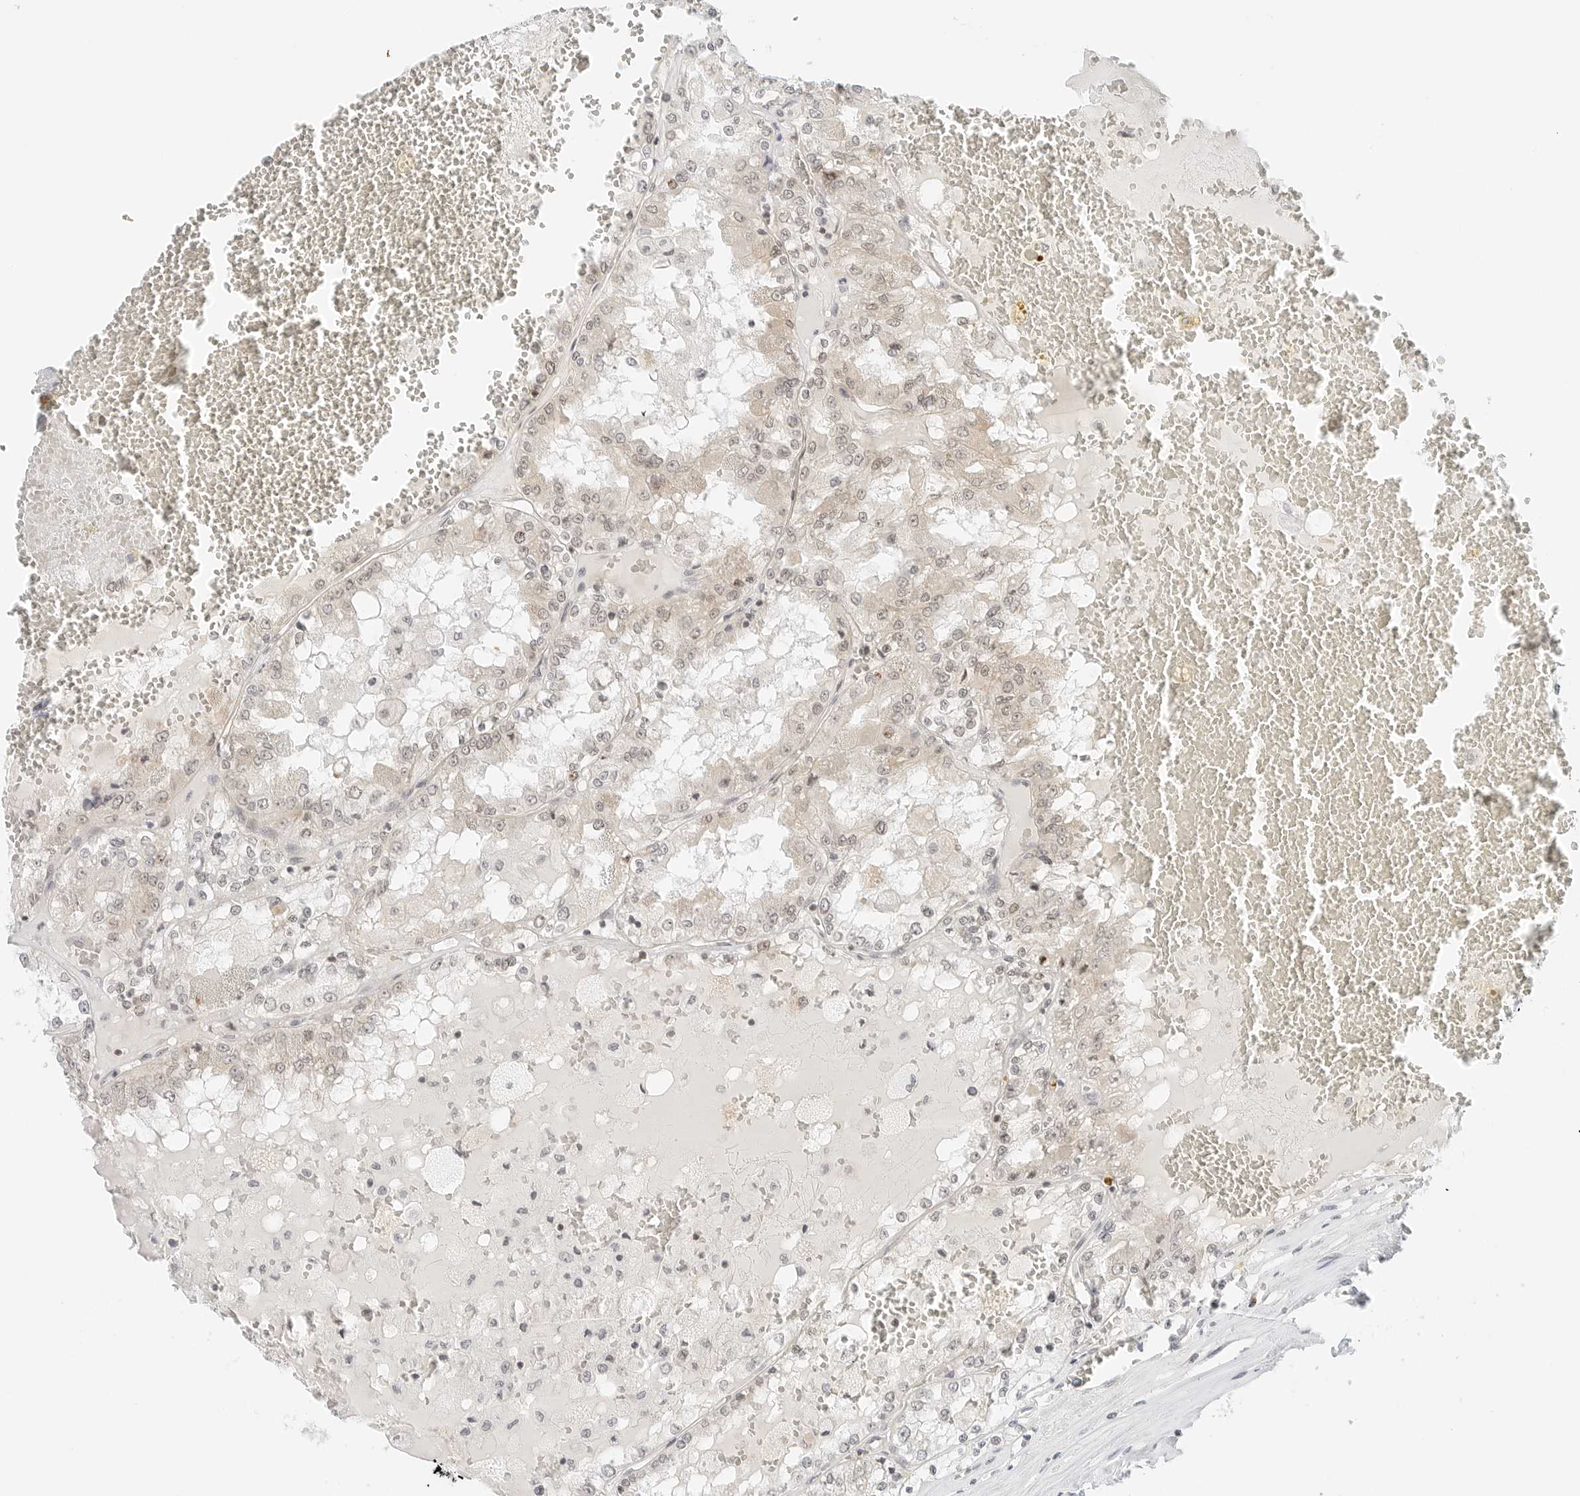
{"staining": {"intensity": "weak", "quantity": "25%-75%", "location": "nuclear"}, "tissue": "renal cancer", "cell_type": "Tumor cells", "image_type": "cancer", "snomed": [{"axis": "morphology", "description": "Adenocarcinoma, NOS"}, {"axis": "topography", "description": "Kidney"}], "caption": "This image demonstrates immunohistochemistry (IHC) staining of renal cancer (adenocarcinoma), with low weak nuclear expression in about 25%-75% of tumor cells.", "gene": "NEO1", "patient": {"sex": "female", "age": 56}}